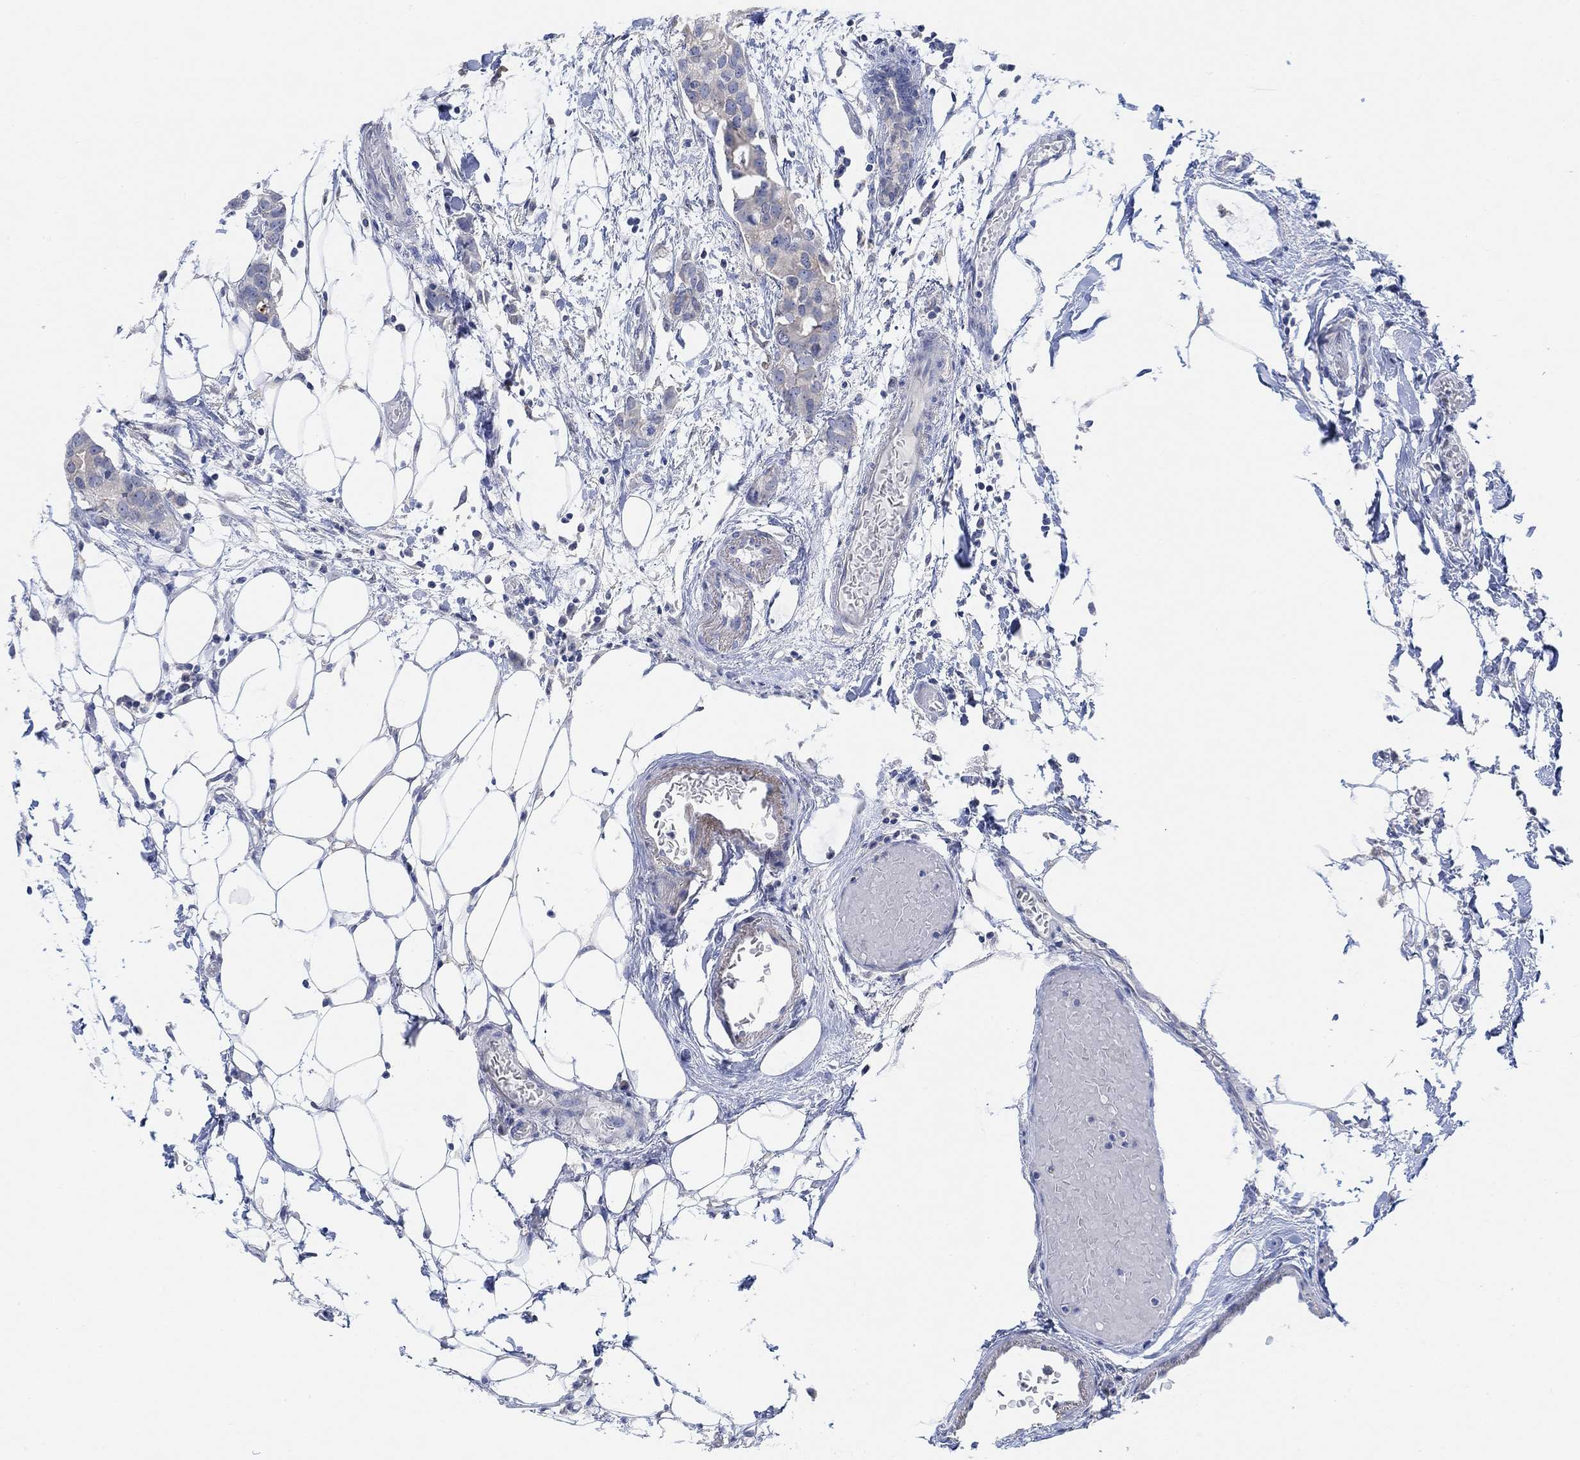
{"staining": {"intensity": "negative", "quantity": "none", "location": "none"}, "tissue": "breast cancer", "cell_type": "Tumor cells", "image_type": "cancer", "snomed": [{"axis": "morphology", "description": "Duct carcinoma"}, {"axis": "topography", "description": "Breast"}], "caption": "IHC photomicrograph of neoplastic tissue: infiltrating ductal carcinoma (breast) stained with DAB reveals no significant protein expression in tumor cells. (DAB IHC, high magnification).", "gene": "RIMS1", "patient": {"sex": "female", "age": 83}}